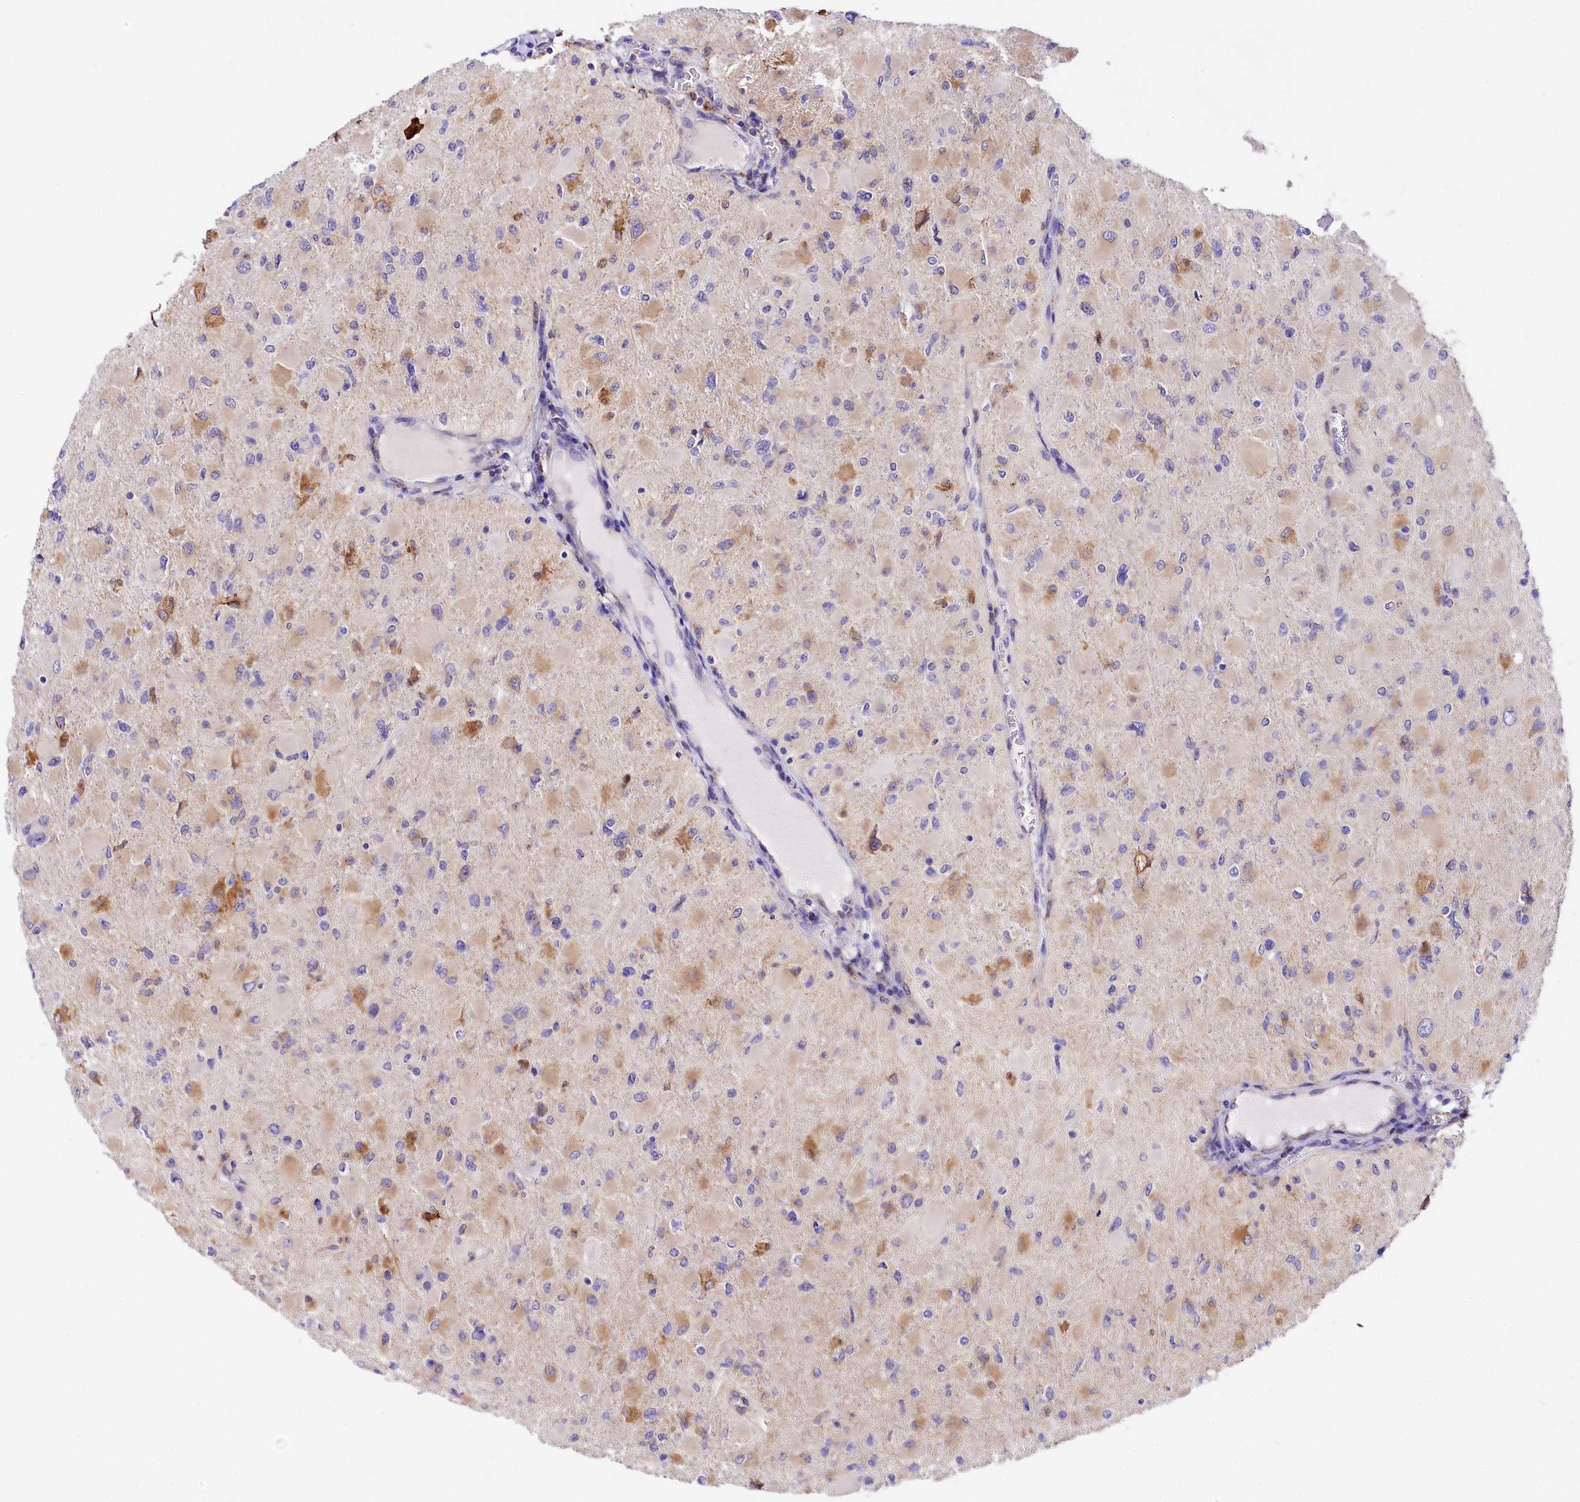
{"staining": {"intensity": "moderate", "quantity": "<25%", "location": "cytoplasmic/membranous"}, "tissue": "glioma", "cell_type": "Tumor cells", "image_type": "cancer", "snomed": [{"axis": "morphology", "description": "Glioma, malignant, High grade"}, {"axis": "topography", "description": "Cerebral cortex"}], "caption": "Protein analysis of glioma tissue displays moderate cytoplasmic/membranous staining in about <25% of tumor cells. The protein of interest is stained brown, and the nuclei are stained in blue (DAB (3,3'-diaminobenzidine) IHC with brightfield microscopy, high magnification).", "gene": "ITGA1", "patient": {"sex": "female", "age": 36}}